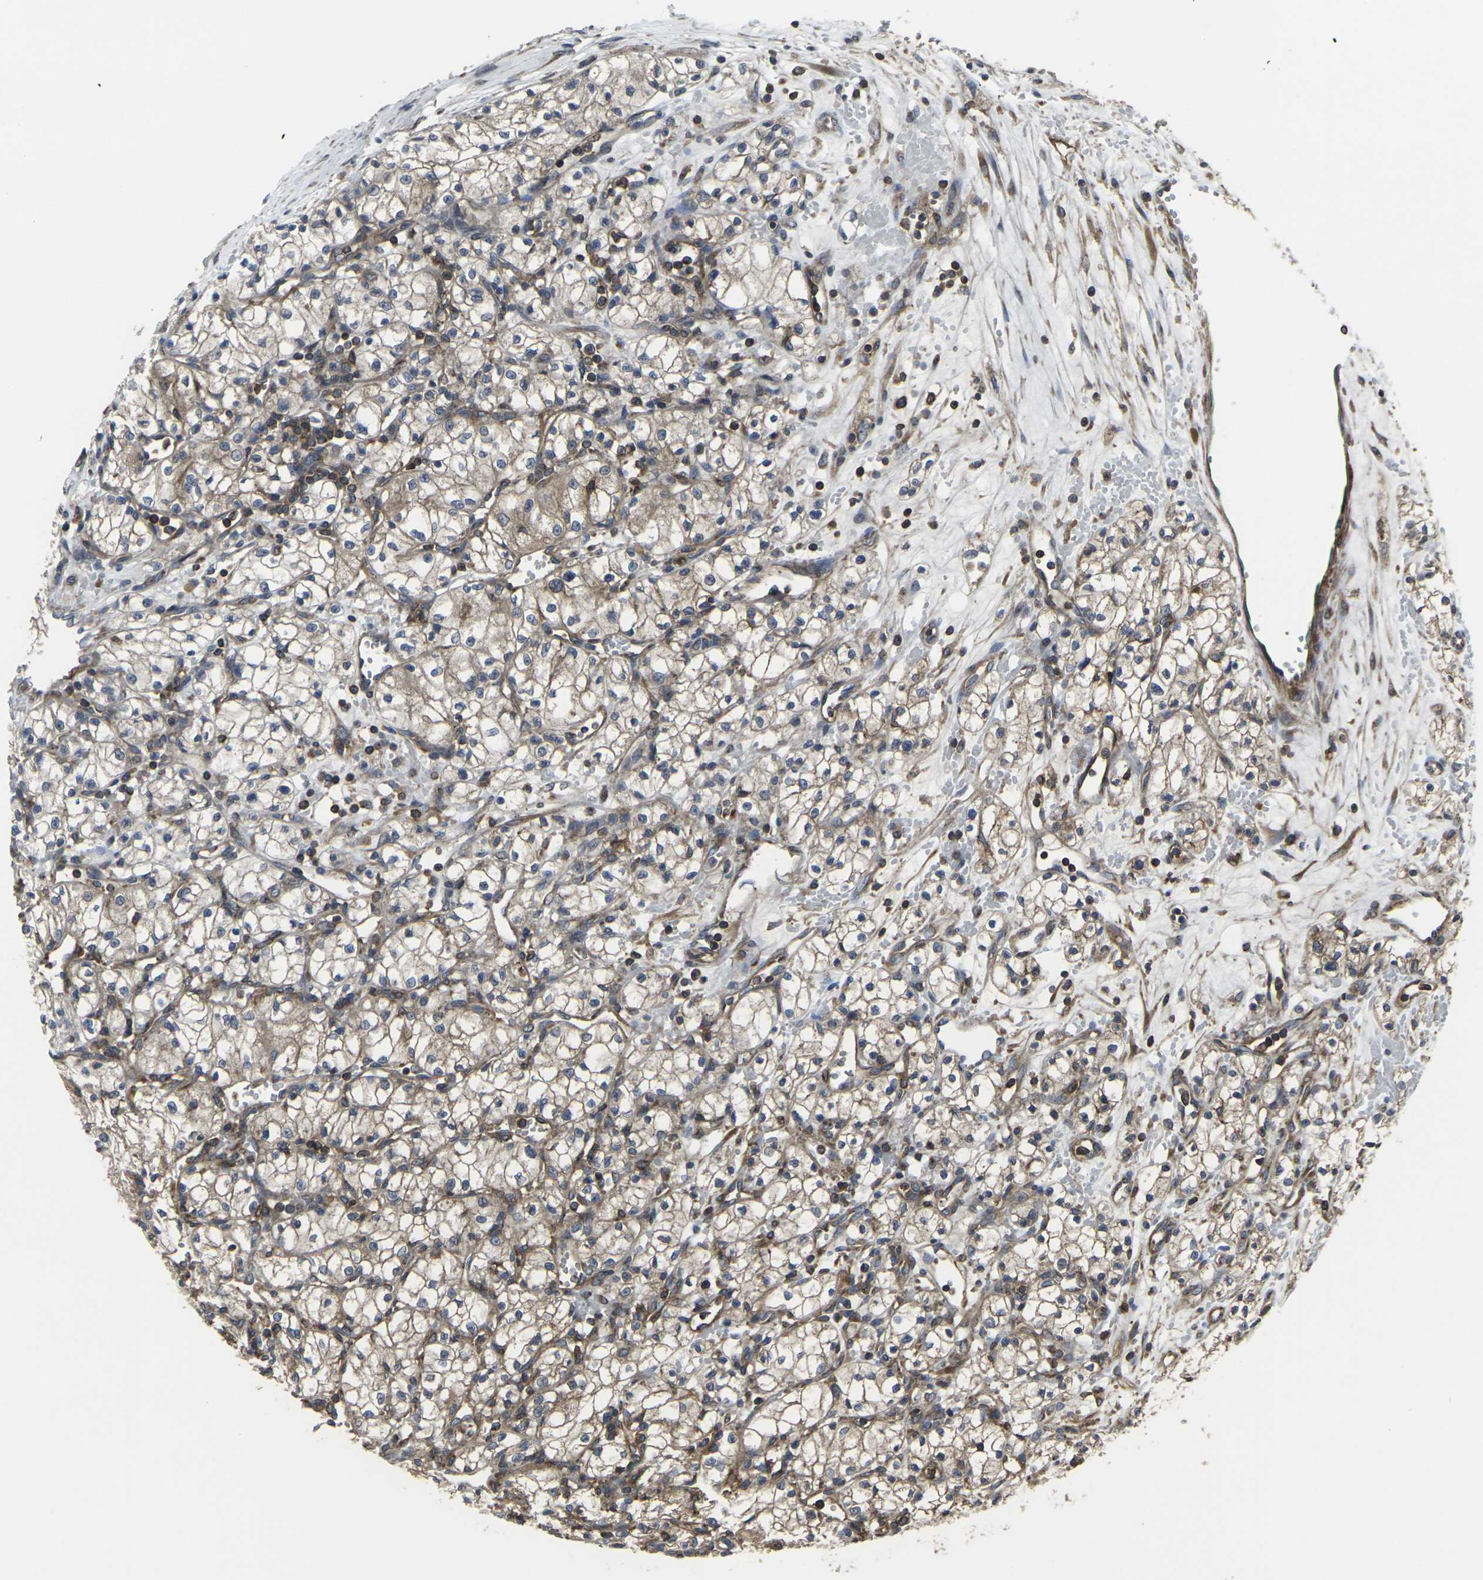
{"staining": {"intensity": "moderate", "quantity": ">75%", "location": "cytoplasmic/membranous"}, "tissue": "renal cancer", "cell_type": "Tumor cells", "image_type": "cancer", "snomed": [{"axis": "morphology", "description": "Normal tissue, NOS"}, {"axis": "morphology", "description": "Adenocarcinoma, NOS"}, {"axis": "topography", "description": "Kidney"}], "caption": "The histopathology image displays staining of renal adenocarcinoma, revealing moderate cytoplasmic/membranous protein expression (brown color) within tumor cells.", "gene": "PRKACB", "patient": {"sex": "male", "age": 59}}